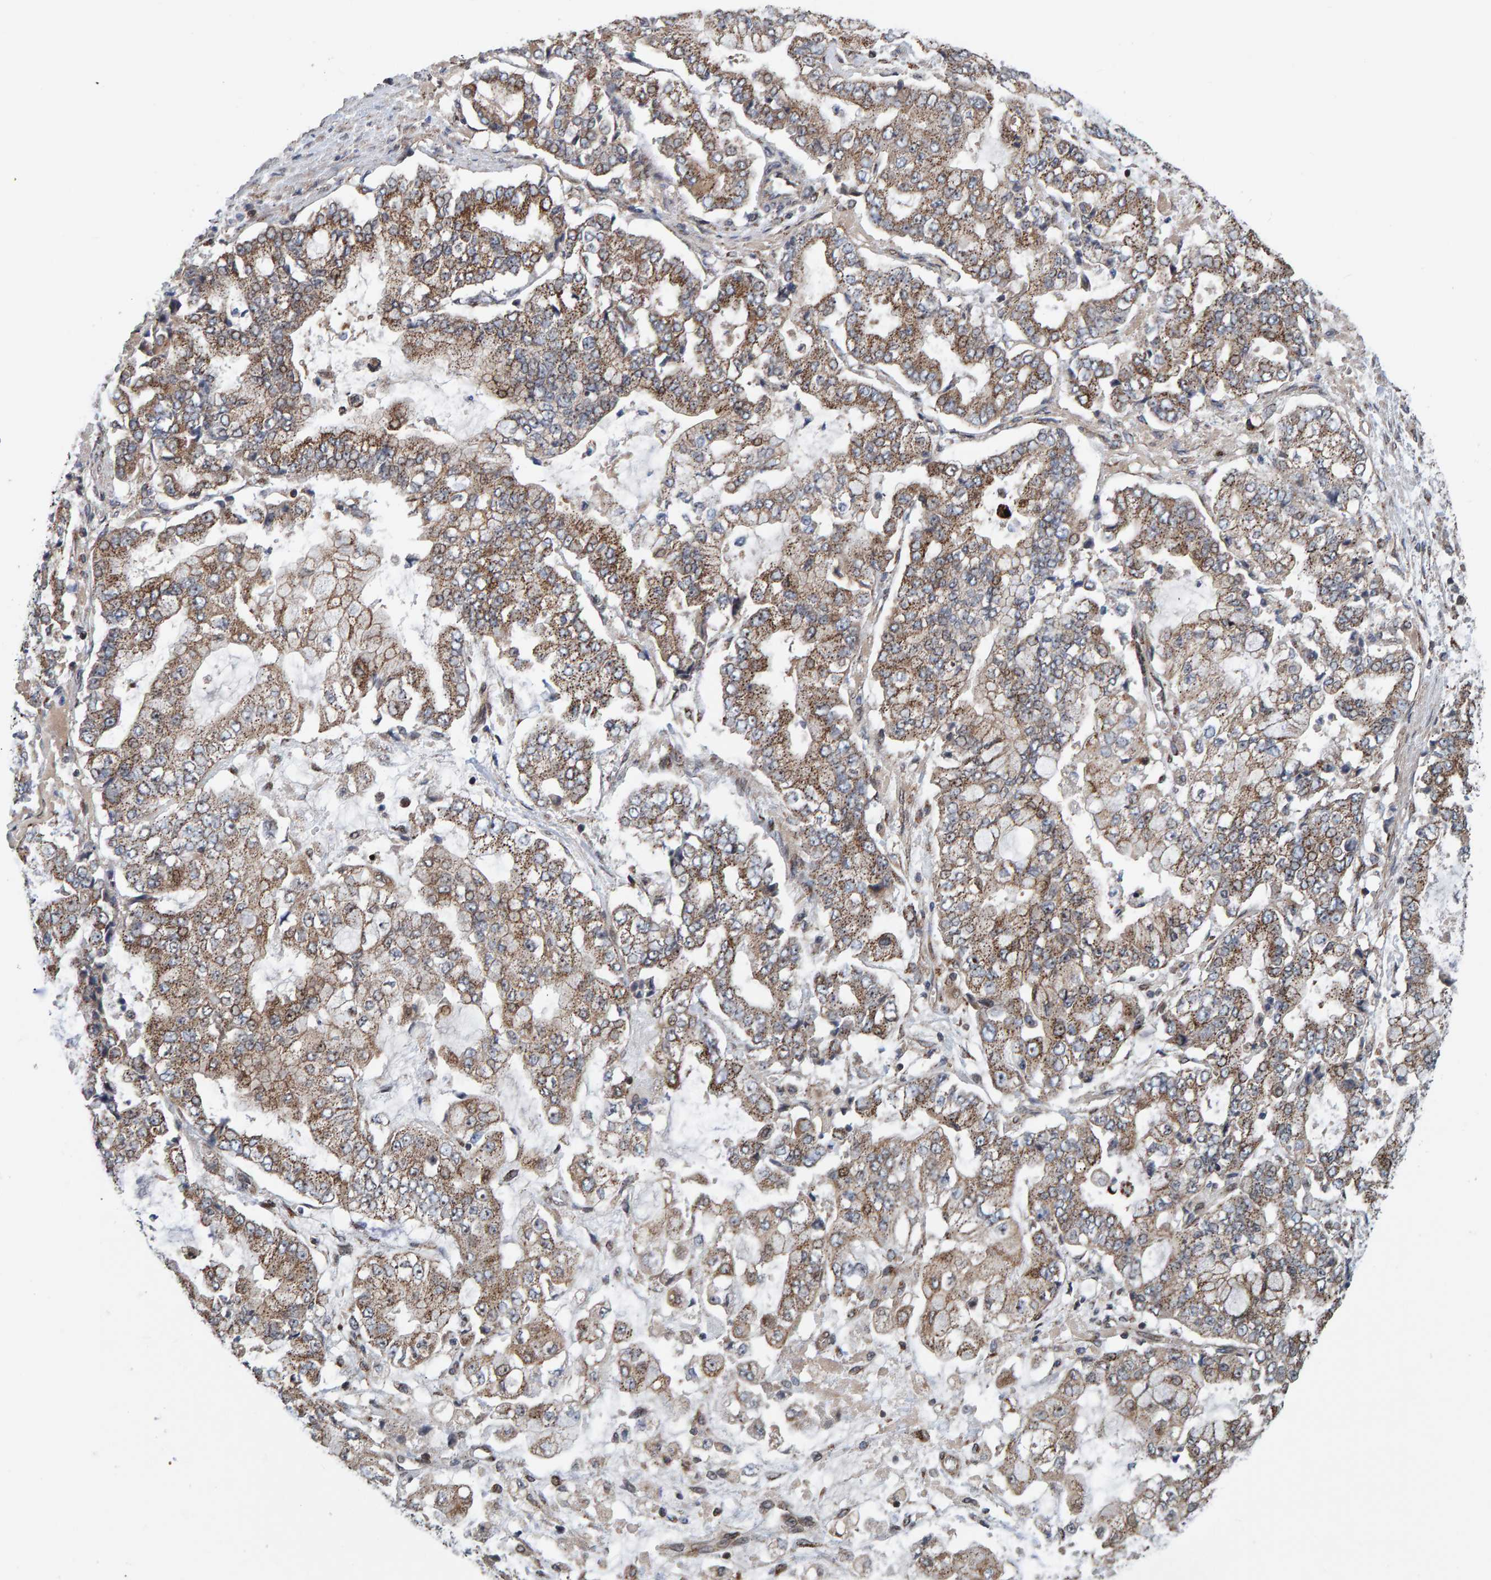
{"staining": {"intensity": "weak", "quantity": ">75%", "location": "cytoplasmic/membranous"}, "tissue": "stomach cancer", "cell_type": "Tumor cells", "image_type": "cancer", "snomed": [{"axis": "morphology", "description": "Adenocarcinoma, NOS"}, {"axis": "topography", "description": "Stomach"}], "caption": "Adenocarcinoma (stomach) stained with DAB immunohistochemistry demonstrates low levels of weak cytoplasmic/membranous staining in about >75% of tumor cells. (Brightfield microscopy of DAB IHC at high magnification).", "gene": "CCDC25", "patient": {"sex": "male", "age": 76}}